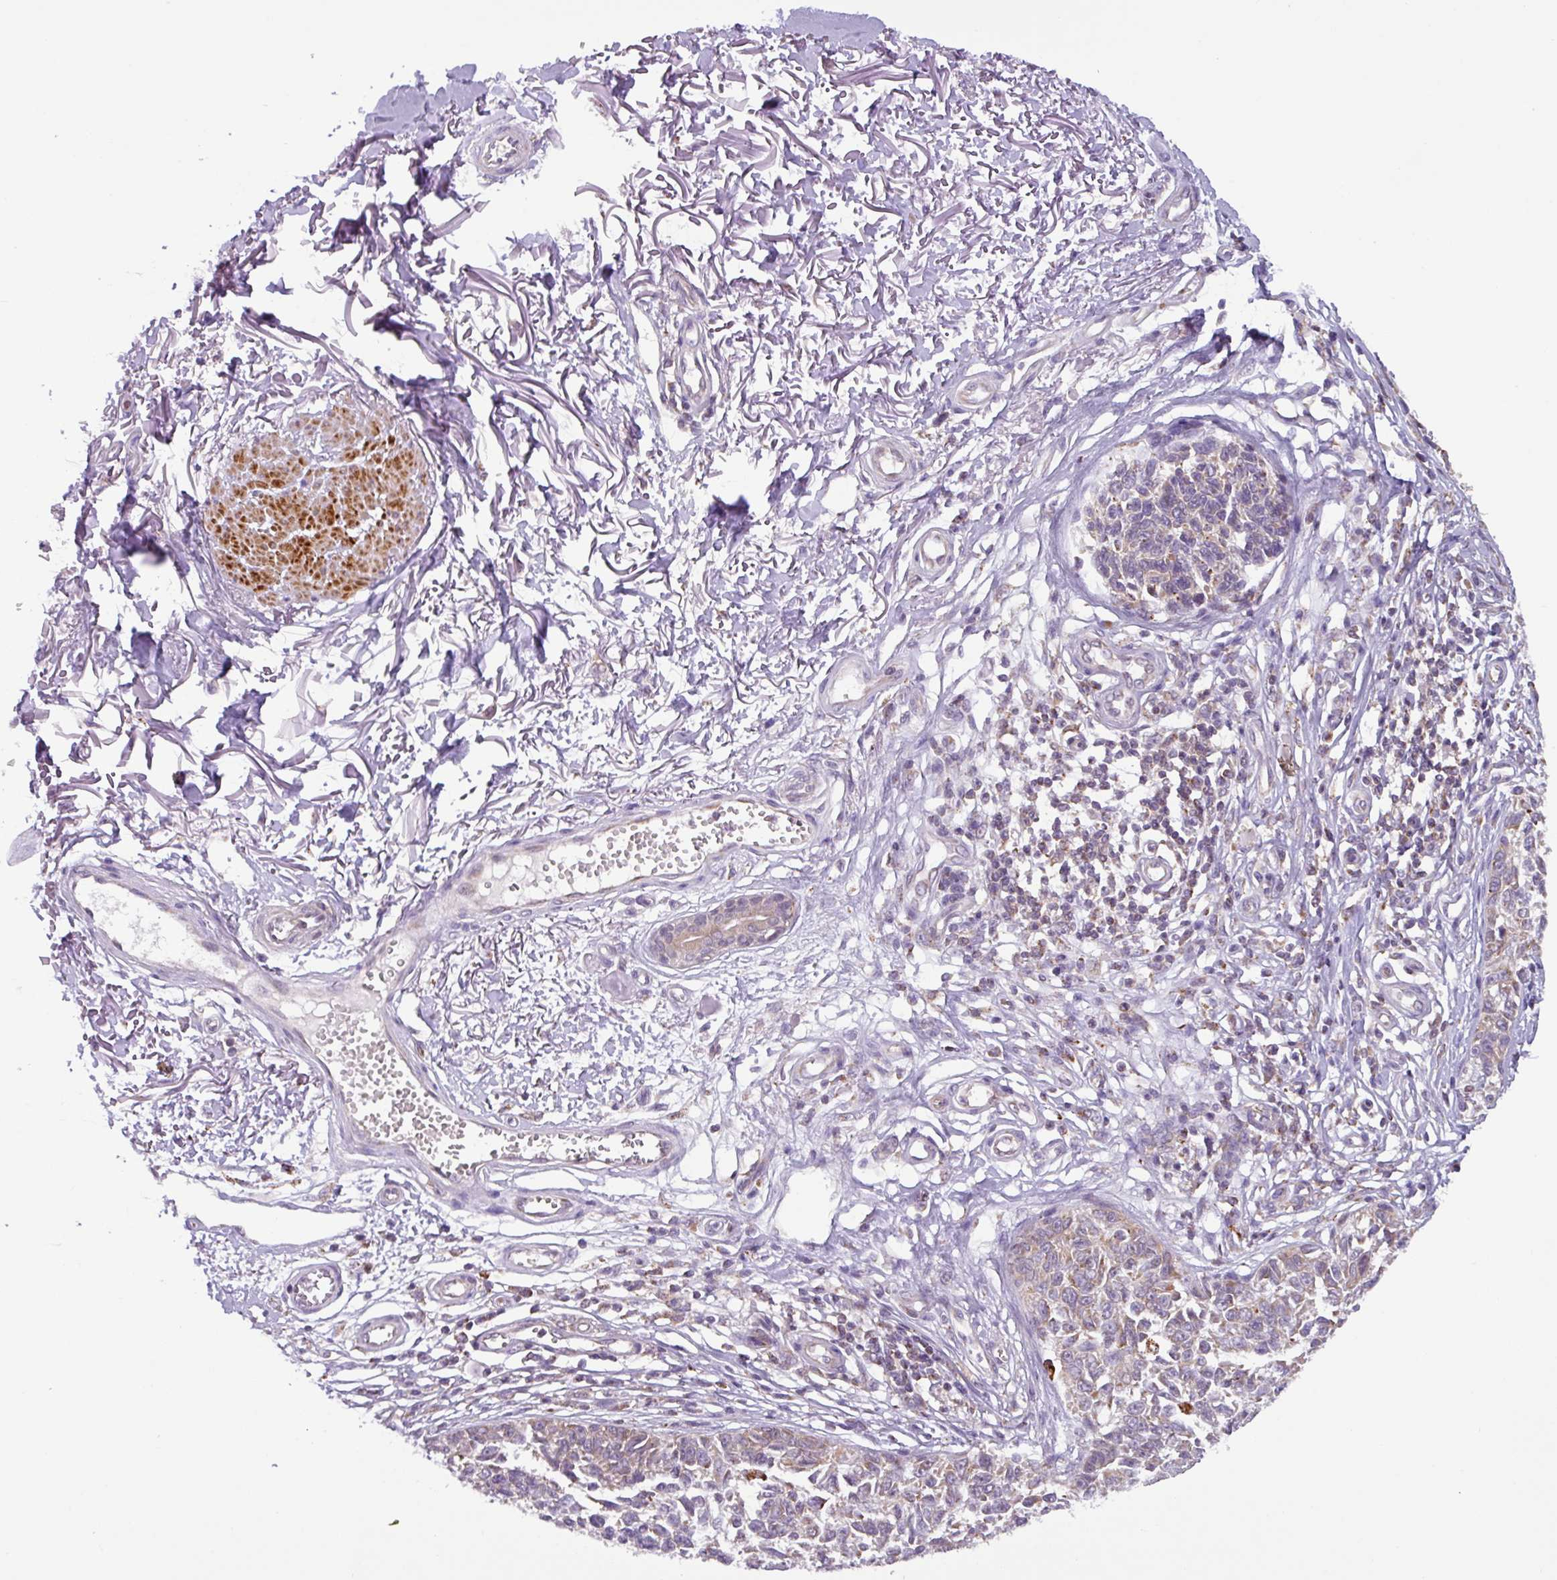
{"staining": {"intensity": "weak", "quantity": "<25%", "location": "cytoplasmic/membranous"}, "tissue": "melanoma", "cell_type": "Tumor cells", "image_type": "cancer", "snomed": [{"axis": "morphology", "description": "Malignant melanoma, NOS"}, {"axis": "topography", "description": "Skin"}], "caption": "Immunohistochemistry (IHC) photomicrograph of neoplastic tissue: malignant melanoma stained with DAB reveals no significant protein expression in tumor cells.", "gene": "AKIRIN1", "patient": {"sex": "male", "age": 73}}